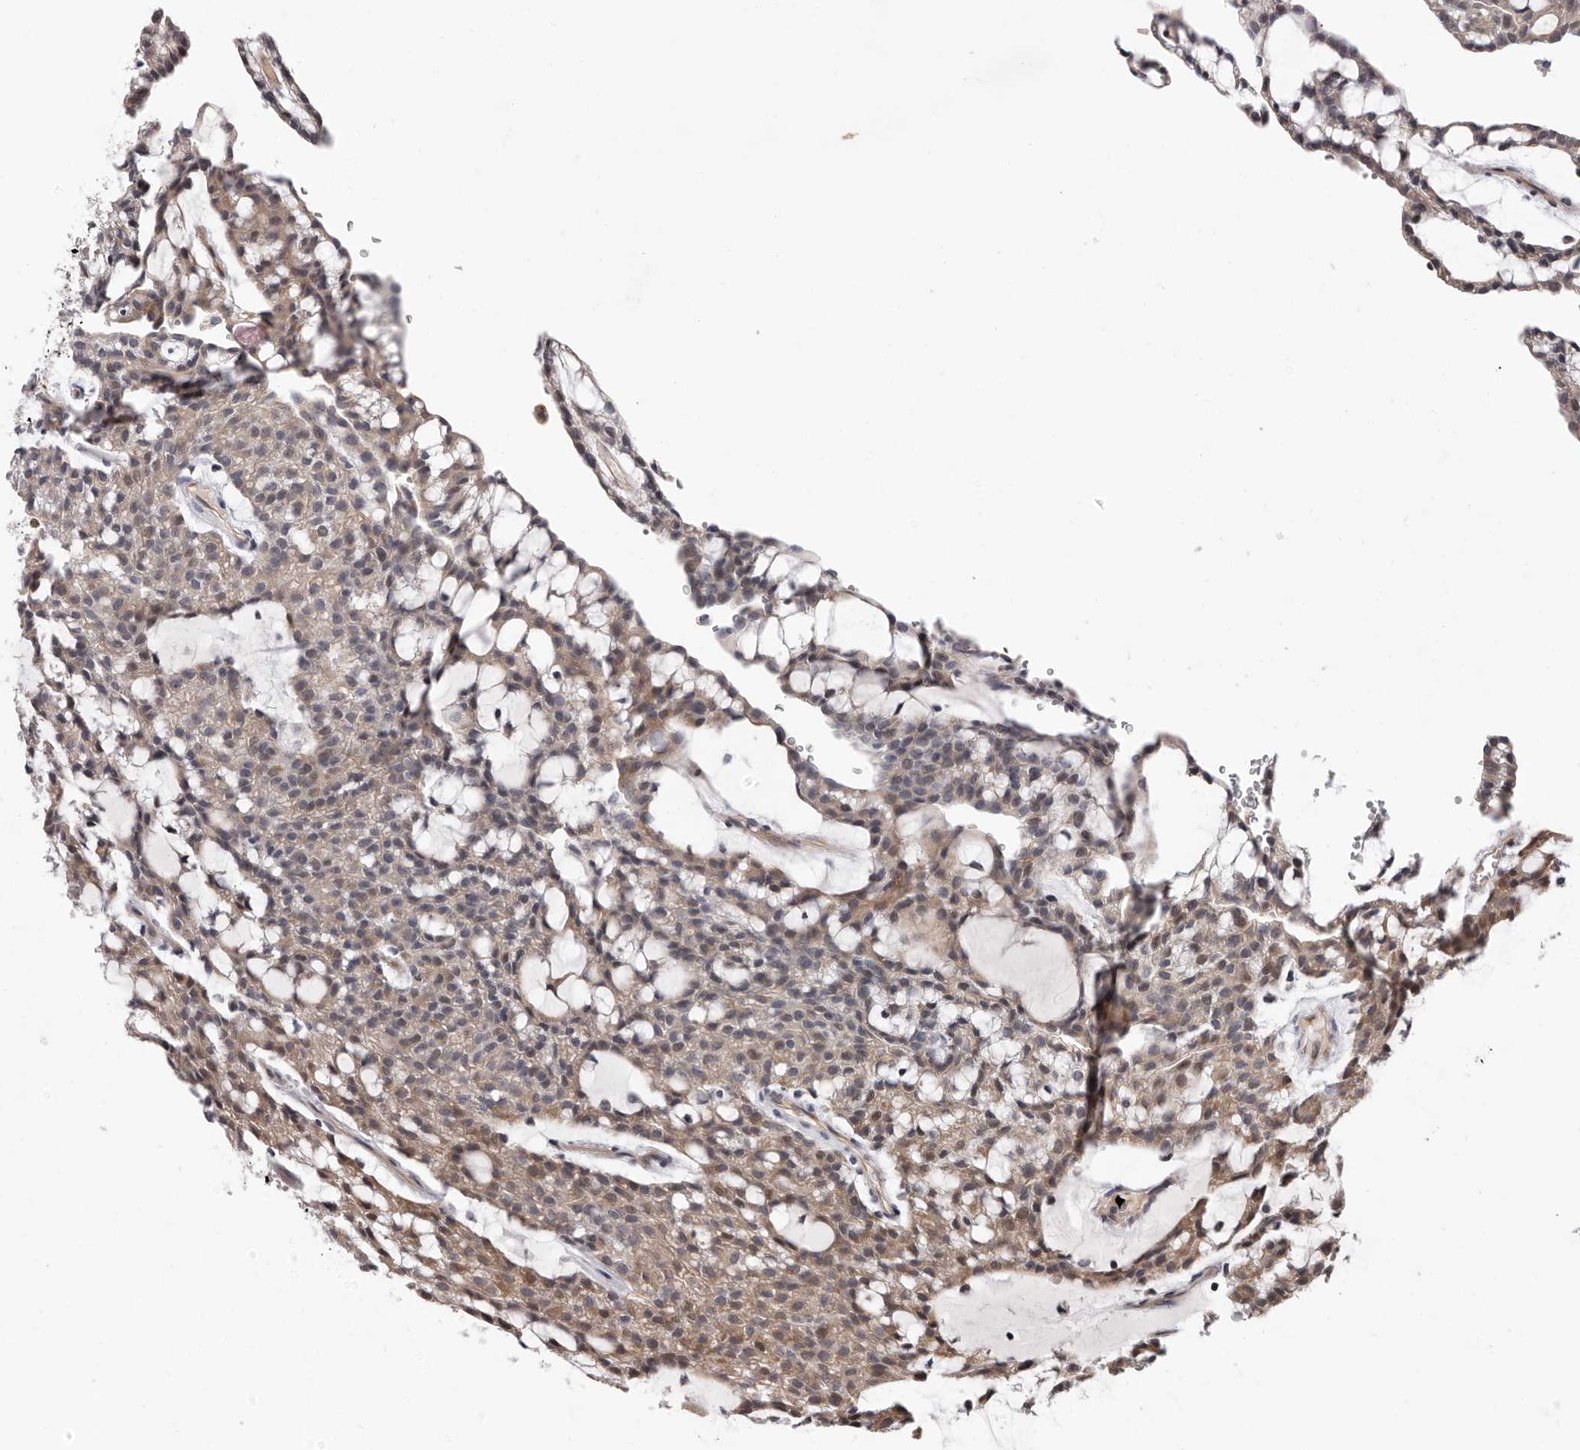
{"staining": {"intensity": "weak", "quantity": ">75%", "location": "cytoplasmic/membranous"}, "tissue": "renal cancer", "cell_type": "Tumor cells", "image_type": "cancer", "snomed": [{"axis": "morphology", "description": "Adenocarcinoma, NOS"}, {"axis": "topography", "description": "Kidney"}], "caption": "A histopathology image of human renal cancer (adenocarcinoma) stained for a protein demonstrates weak cytoplasmic/membranous brown staining in tumor cells.", "gene": "MED8", "patient": {"sex": "male", "age": 63}}